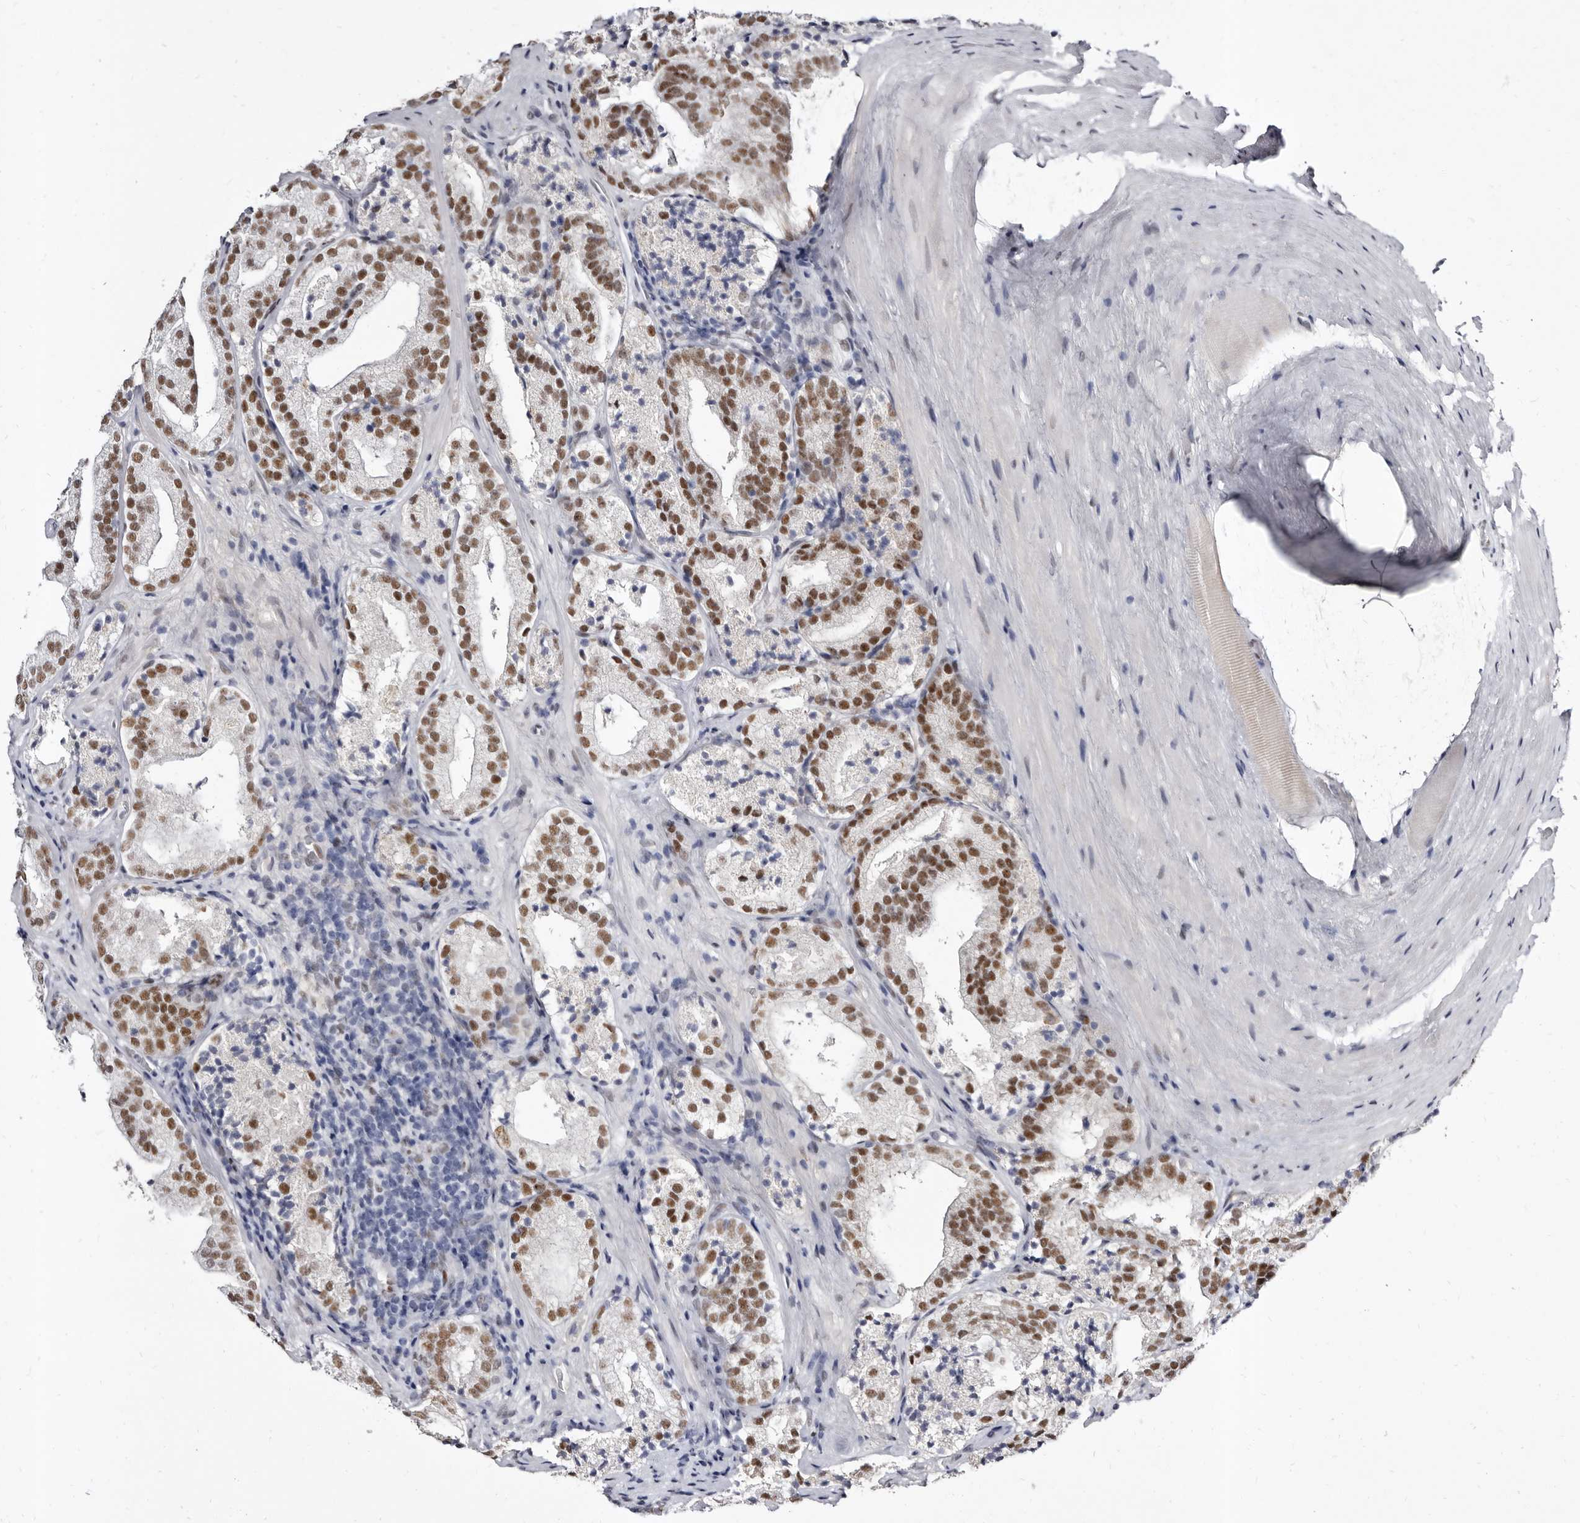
{"staining": {"intensity": "moderate", "quantity": ">75%", "location": "nuclear"}, "tissue": "prostate cancer", "cell_type": "Tumor cells", "image_type": "cancer", "snomed": [{"axis": "morphology", "description": "Adenocarcinoma, High grade"}, {"axis": "topography", "description": "Prostate"}], "caption": "Prostate cancer (adenocarcinoma (high-grade)) stained for a protein (brown) exhibits moderate nuclear positive expression in about >75% of tumor cells.", "gene": "ZNF326", "patient": {"sex": "male", "age": 57}}